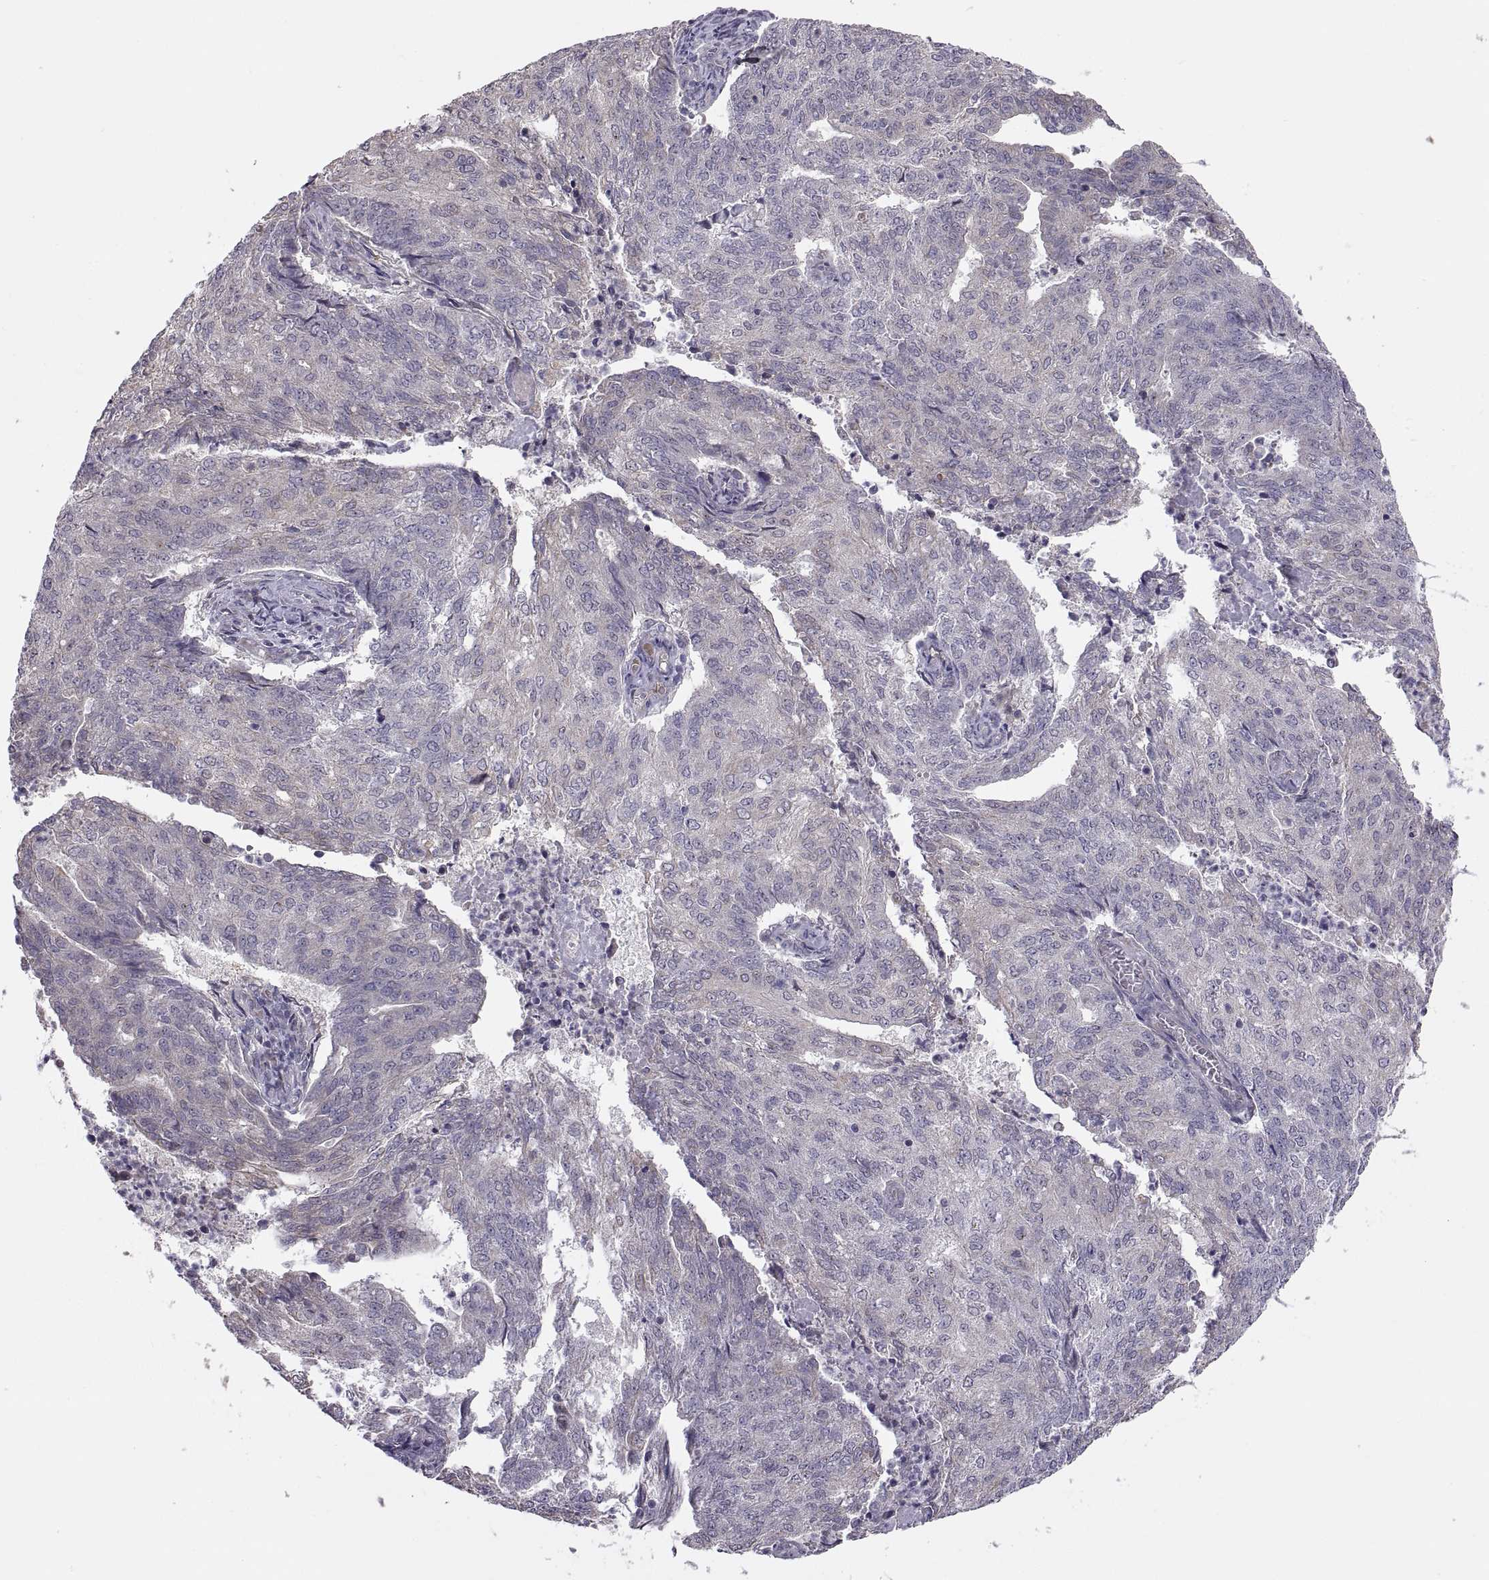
{"staining": {"intensity": "negative", "quantity": "none", "location": "none"}, "tissue": "endometrial cancer", "cell_type": "Tumor cells", "image_type": "cancer", "snomed": [{"axis": "morphology", "description": "Adenocarcinoma, NOS"}, {"axis": "topography", "description": "Endometrium"}], "caption": "A high-resolution histopathology image shows IHC staining of adenocarcinoma (endometrial), which reveals no significant staining in tumor cells.", "gene": "ACSBG2", "patient": {"sex": "female", "age": 82}}